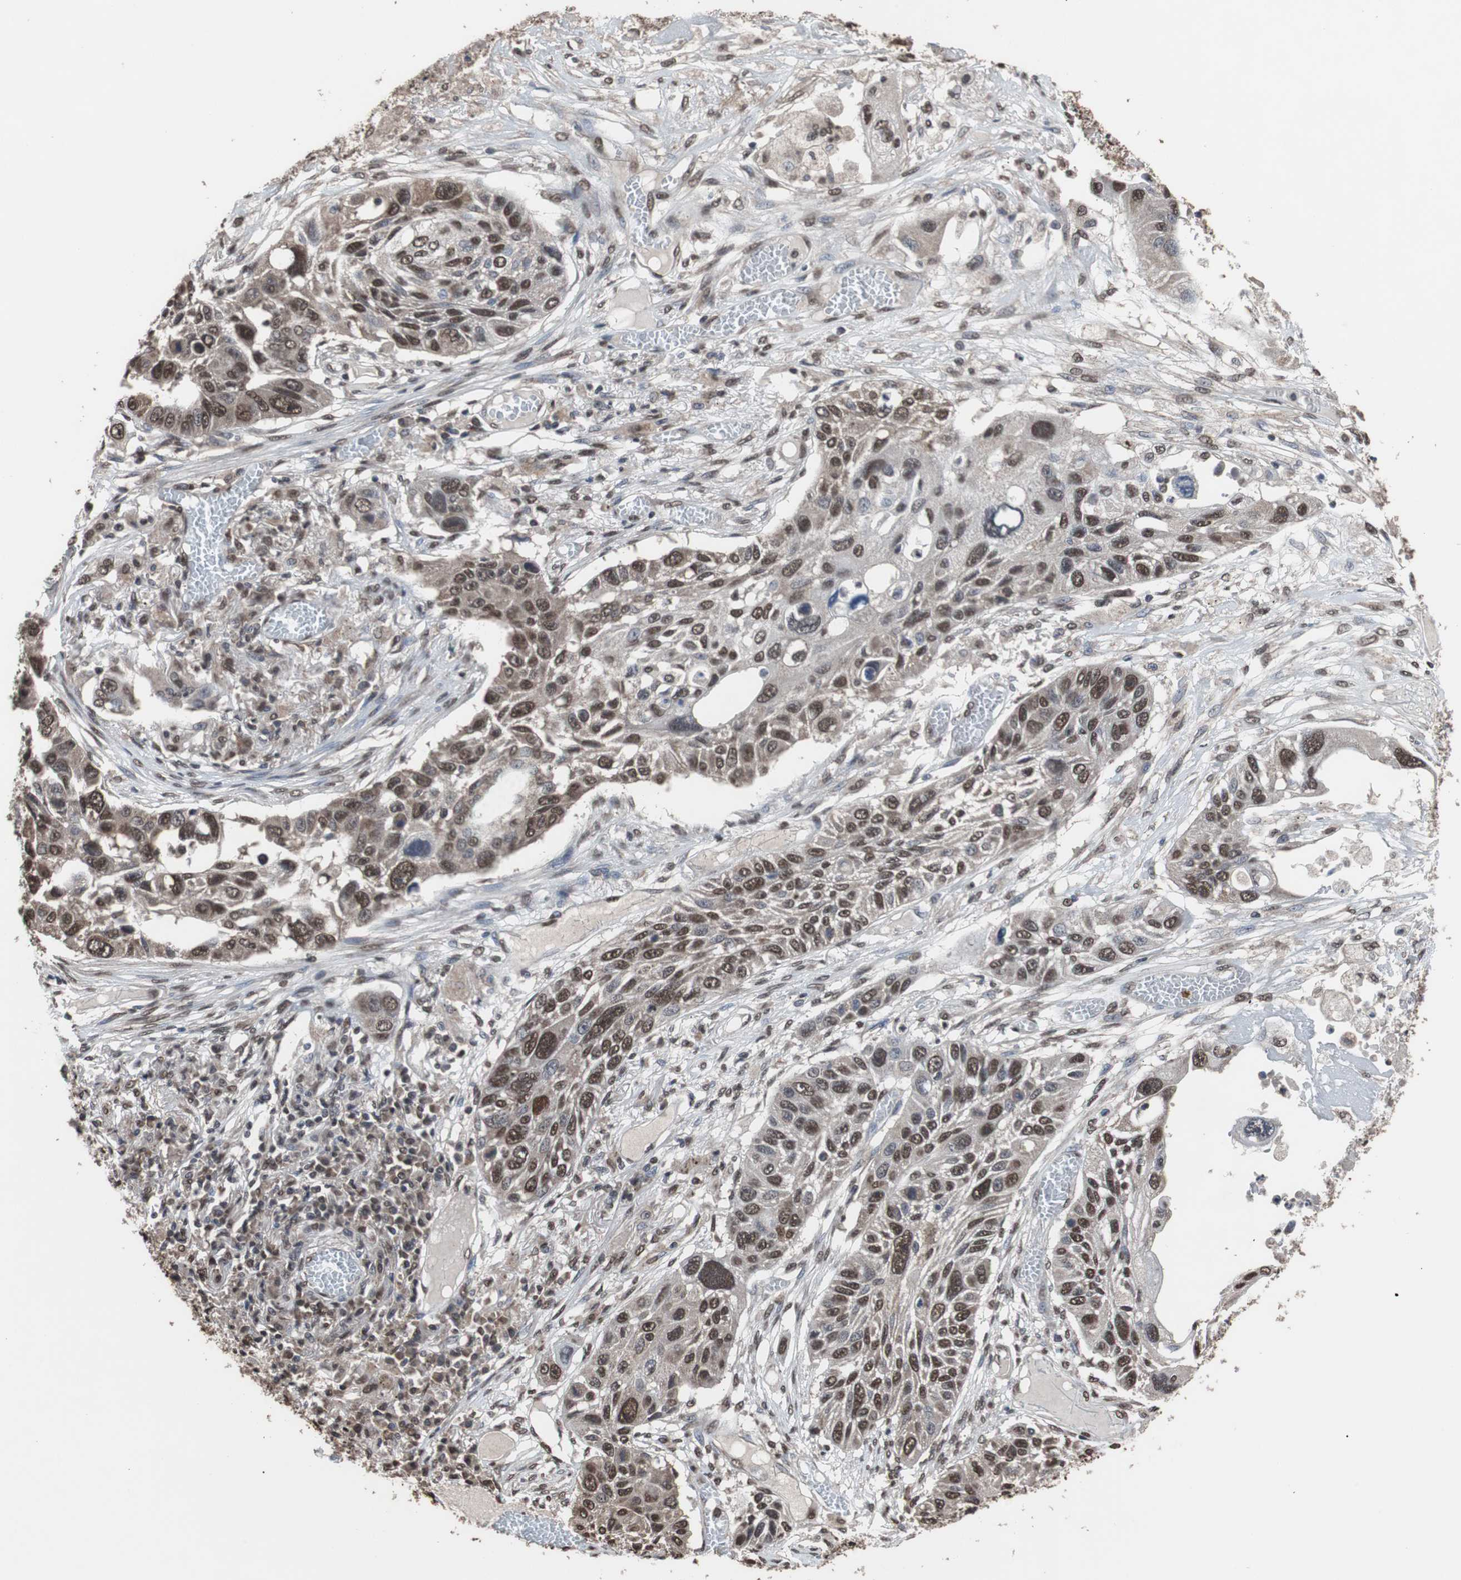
{"staining": {"intensity": "moderate", "quantity": "25%-75%", "location": "cytoplasmic/membranous,nuclear"}, "tissue": "lung cancer", "cell_type": "Tumor cells", "image_type": "cancer", "snomed": [{"axis": "morphology", "description": "Squamous cell carcinoma, NOS"}, {"axis": "topography", "description": "Lung"}], "caption": "High-magnification brightfield microscopy of lung cancer (squamous cell carcinoma) stained with DAB (brown) and counterstained with hematoxylin (blue). tumor cells exhibit moderate cytoplasmic/membranous and nuclear positivity is seen in about25%-75% of cells.", "gene": "MED27", "patient": {"sex": "male", "age": 71}}